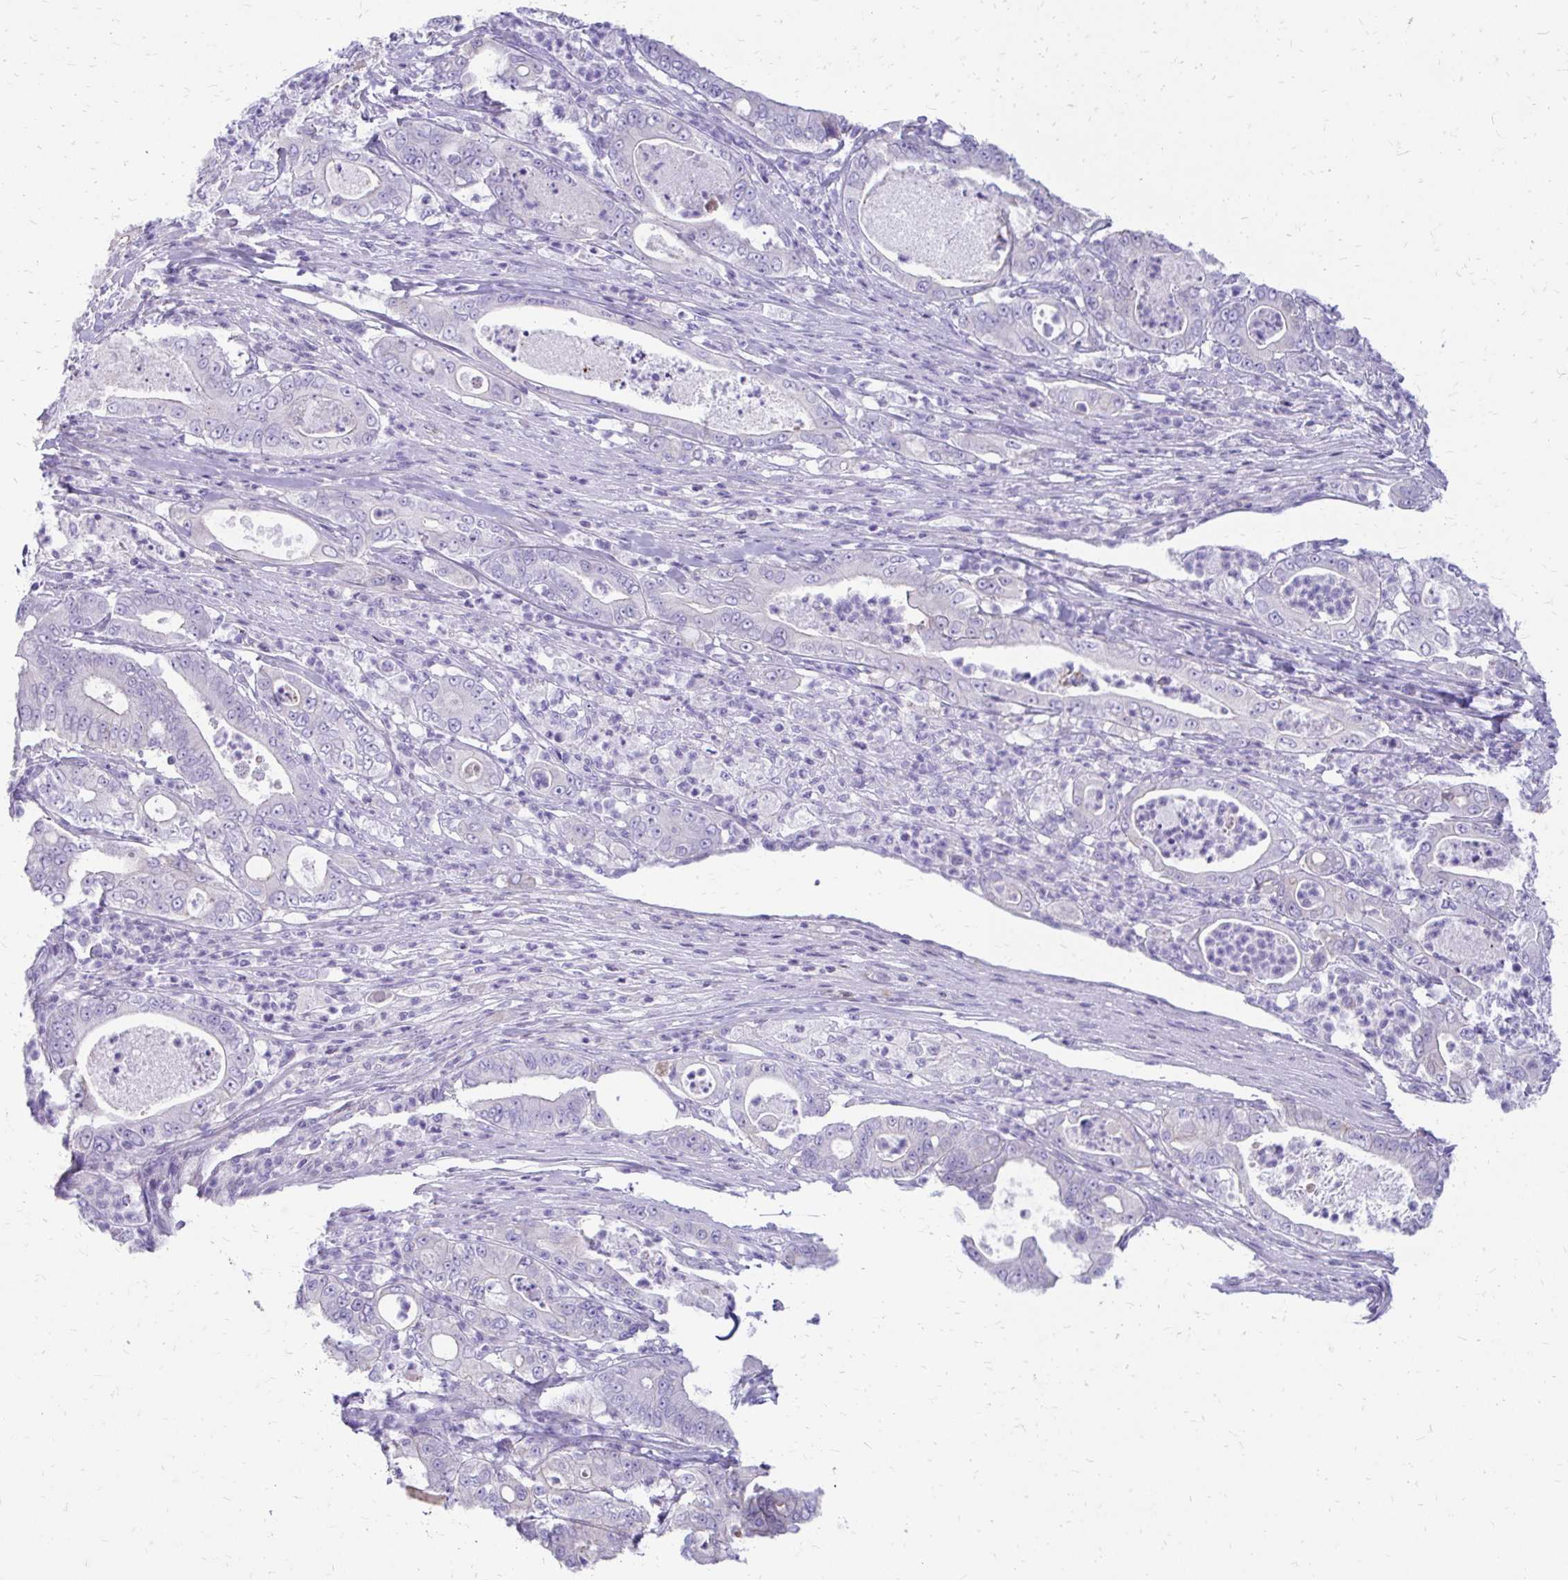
{"staining": {"intensity": "negative", "quantity": "none", "location": "none"}, "tissue": "pancreatic cancer", "cell_type": "Tumor cells", "image_type": "cancer", "snomed": [{"axis": "morphology", "description": "Adenocarcinoma, NOS"}, {"axis": "topography", "description": "Pancreas"}], "caption": "Pancreatic adenocarcinoma was stained to show a protein in brown. There is no significant staining in tumor cells.", "gene": "SIGLEC11", "patient": {"sex": "male", "age": 71}}